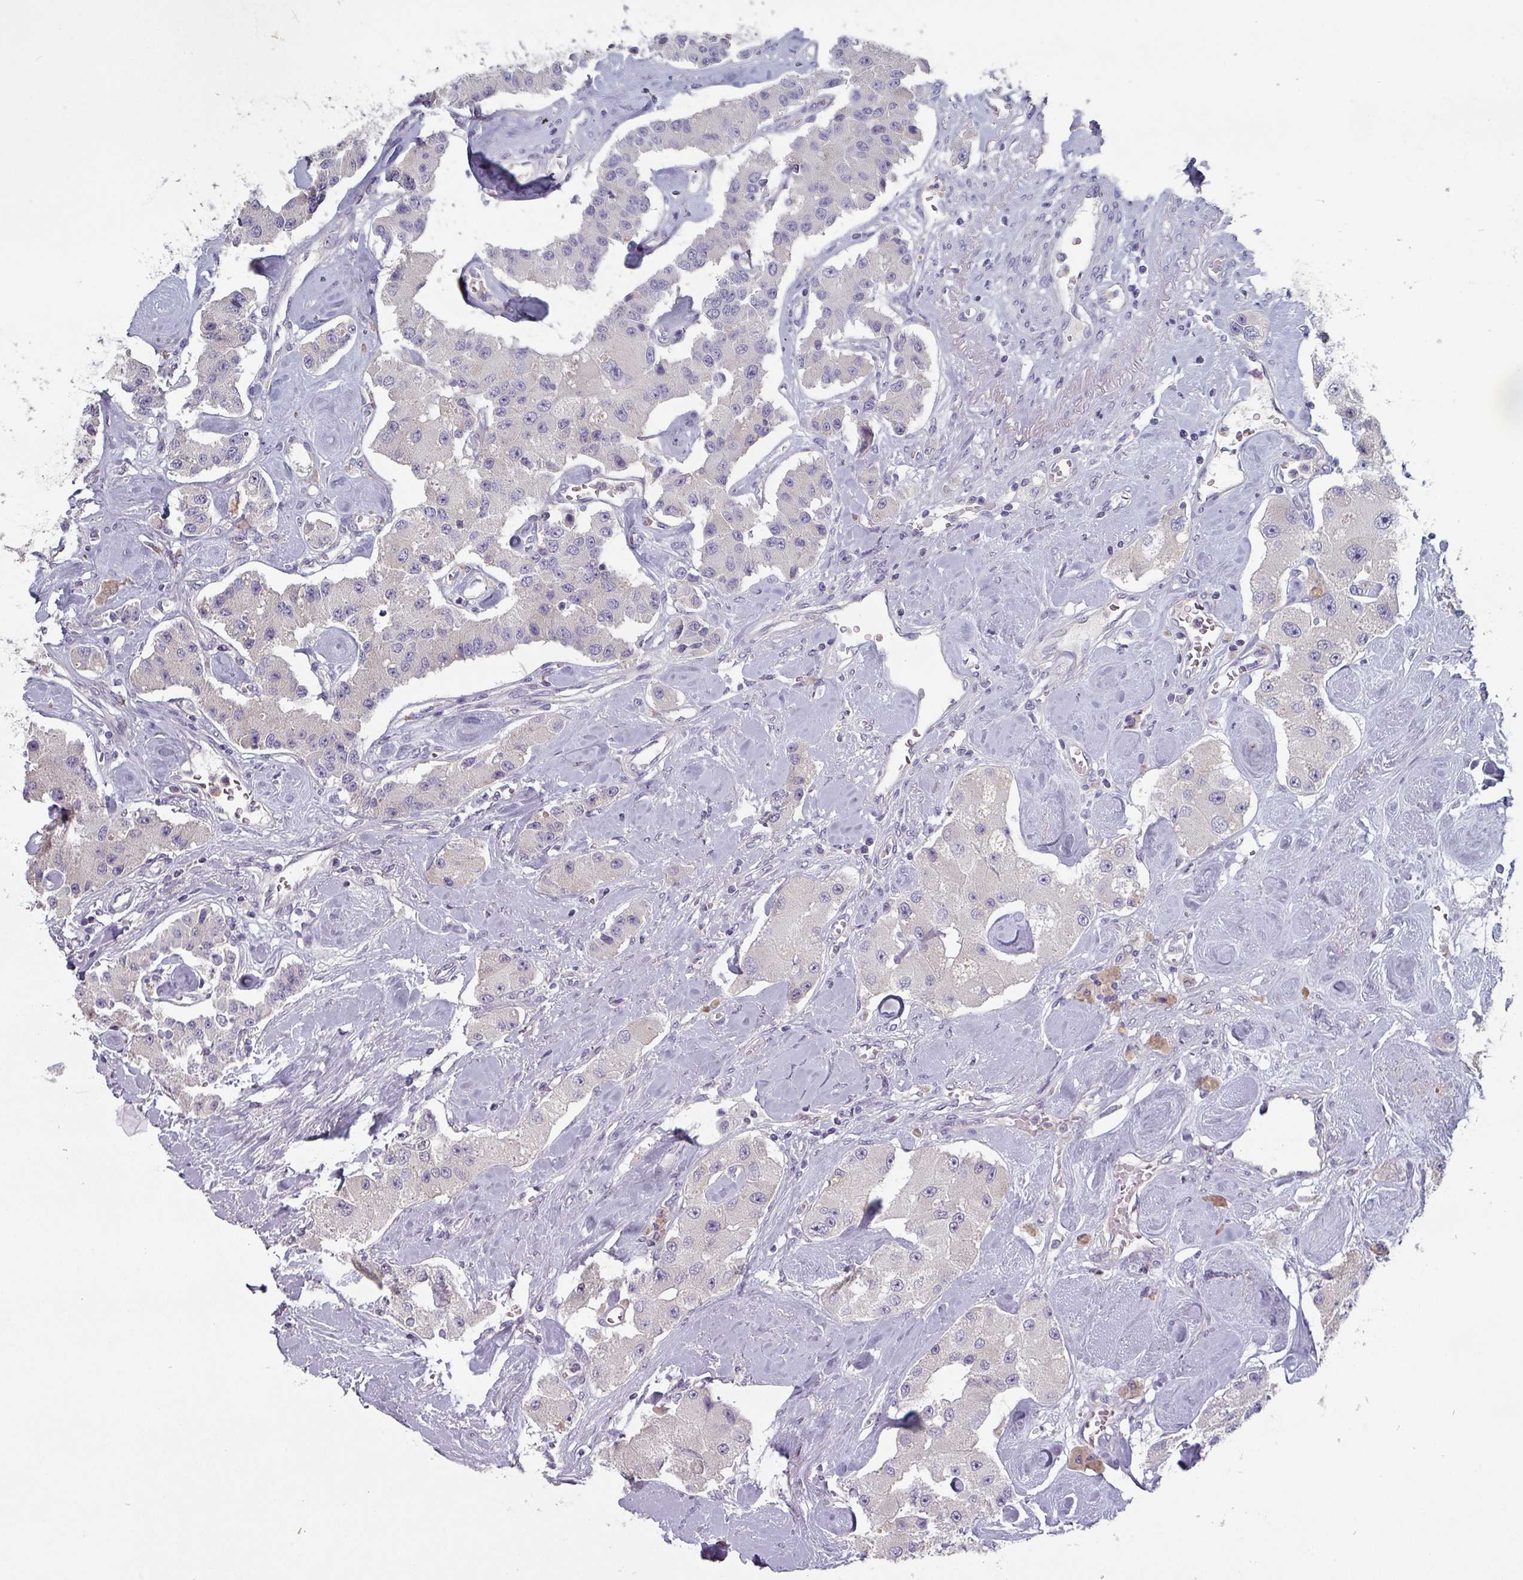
{"staining": {"intensity": "negative", "quantity": "none", "location": "none"}, "tissue": "carcinoid", "cell_type": "Tumor cells", "image_type": "cancer", "snomed": [{"axis": "morphology", "description": "Carcinoid, malignant, NOS"}, {"axis": "topography", "description": "Pancreas"}], "caption": "Histopathology image shows no protein positivity in tumor cells of malignant carcinoid tissue.", "gene": "PRAMEF8", "patient": {"sex": "male", "age": 41}}